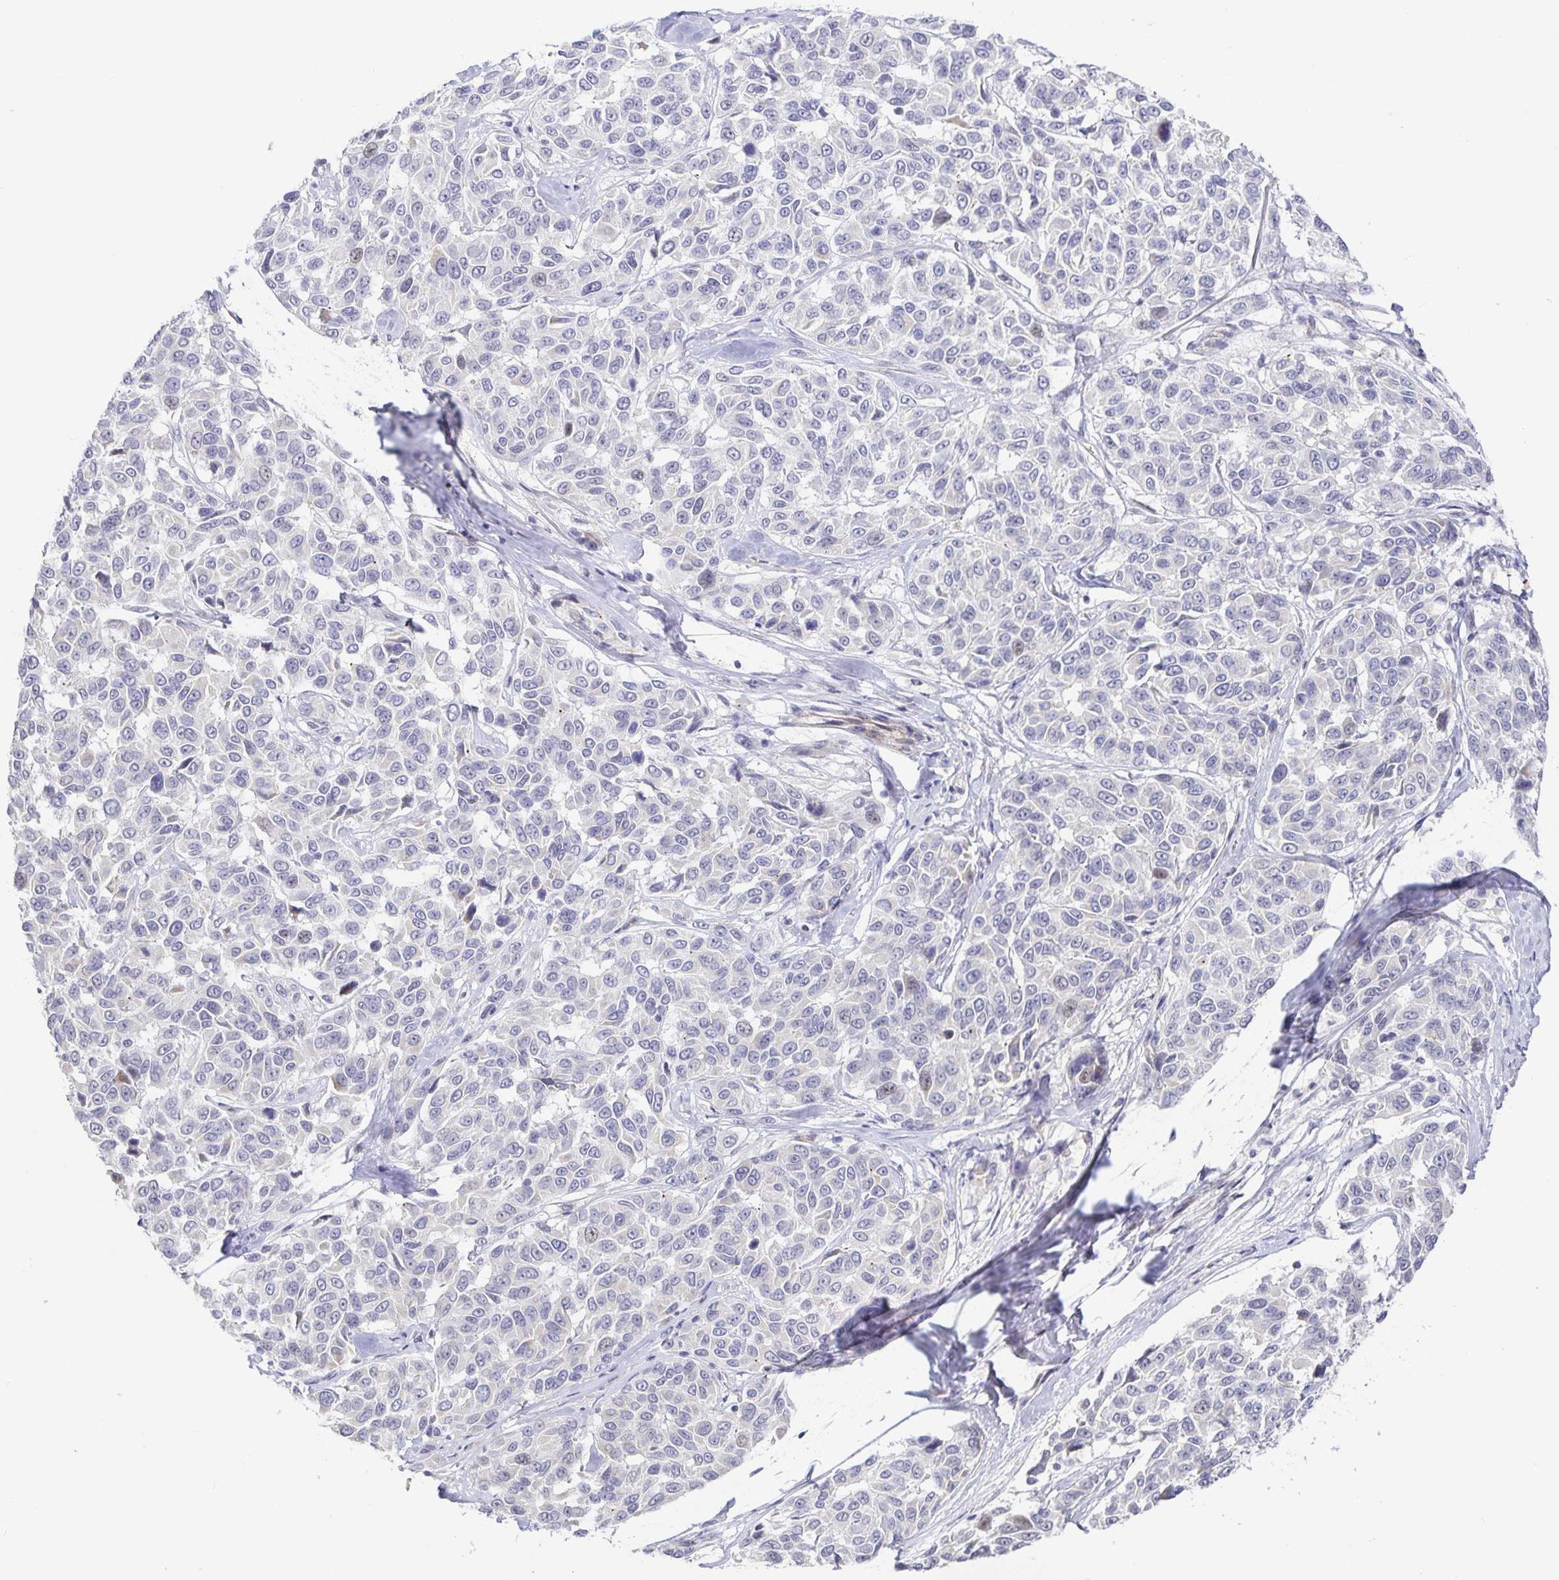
{"staining": {"intensity": "negative", "quantity": "none", "location": "none"}, "tissue": "melanoma", "cell_type": "Tumor cells", "image_type": "cancer", "snomed": [{"axis": "morphology", "description": "Malignant melanoma, NOS"}, {"axis": "topography", "description": "Skin"}], "caption": "Photomicrograph shows no protein positivity in tumor cells of malignant melanoma tissue.", "gene": "CIT", "patient": {"sex": "female", "age": 66}}